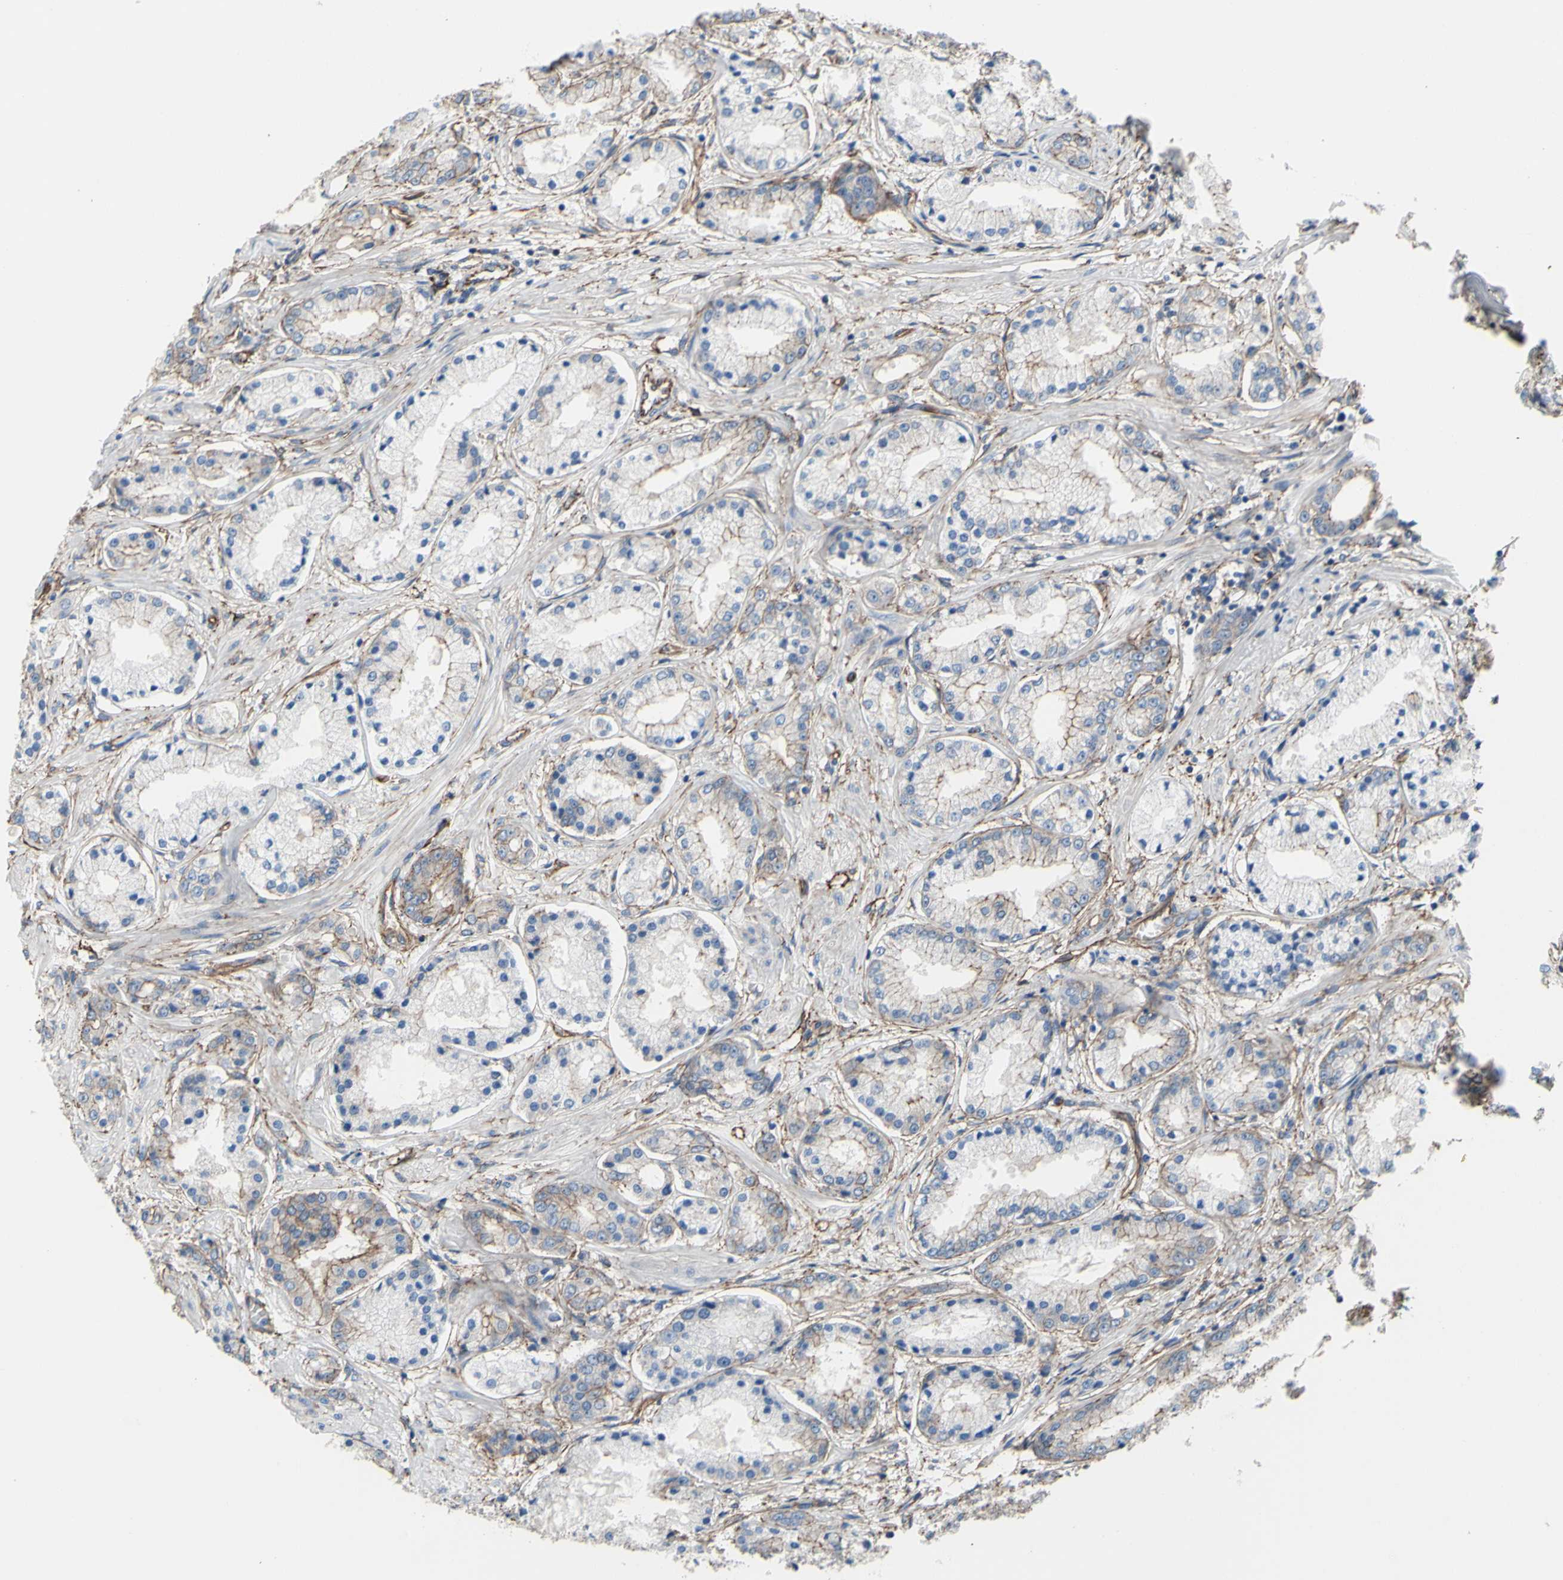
{"staining": {"intensity": "weak", "quantity": ">75%", "location": "cytoplasmic/membranous"}, "tissue": "prostate cancer", "cell_type": "Tumor cells", "image_type": "cancer", "snomed": [{"axis": "morphology", "description": "Adenocarcinoma, High grade"}, {"axis": "topography", "description": "Prostate"}], "caption": "Prostate cancer (high-grade adenocarcinoma) stained with immunohistochemistry displays weak cytoplasmic/membranous staining in about >75% of tumor cells.", "gene": "TPBG", "patient": {"sex": "male", "age": 59}}